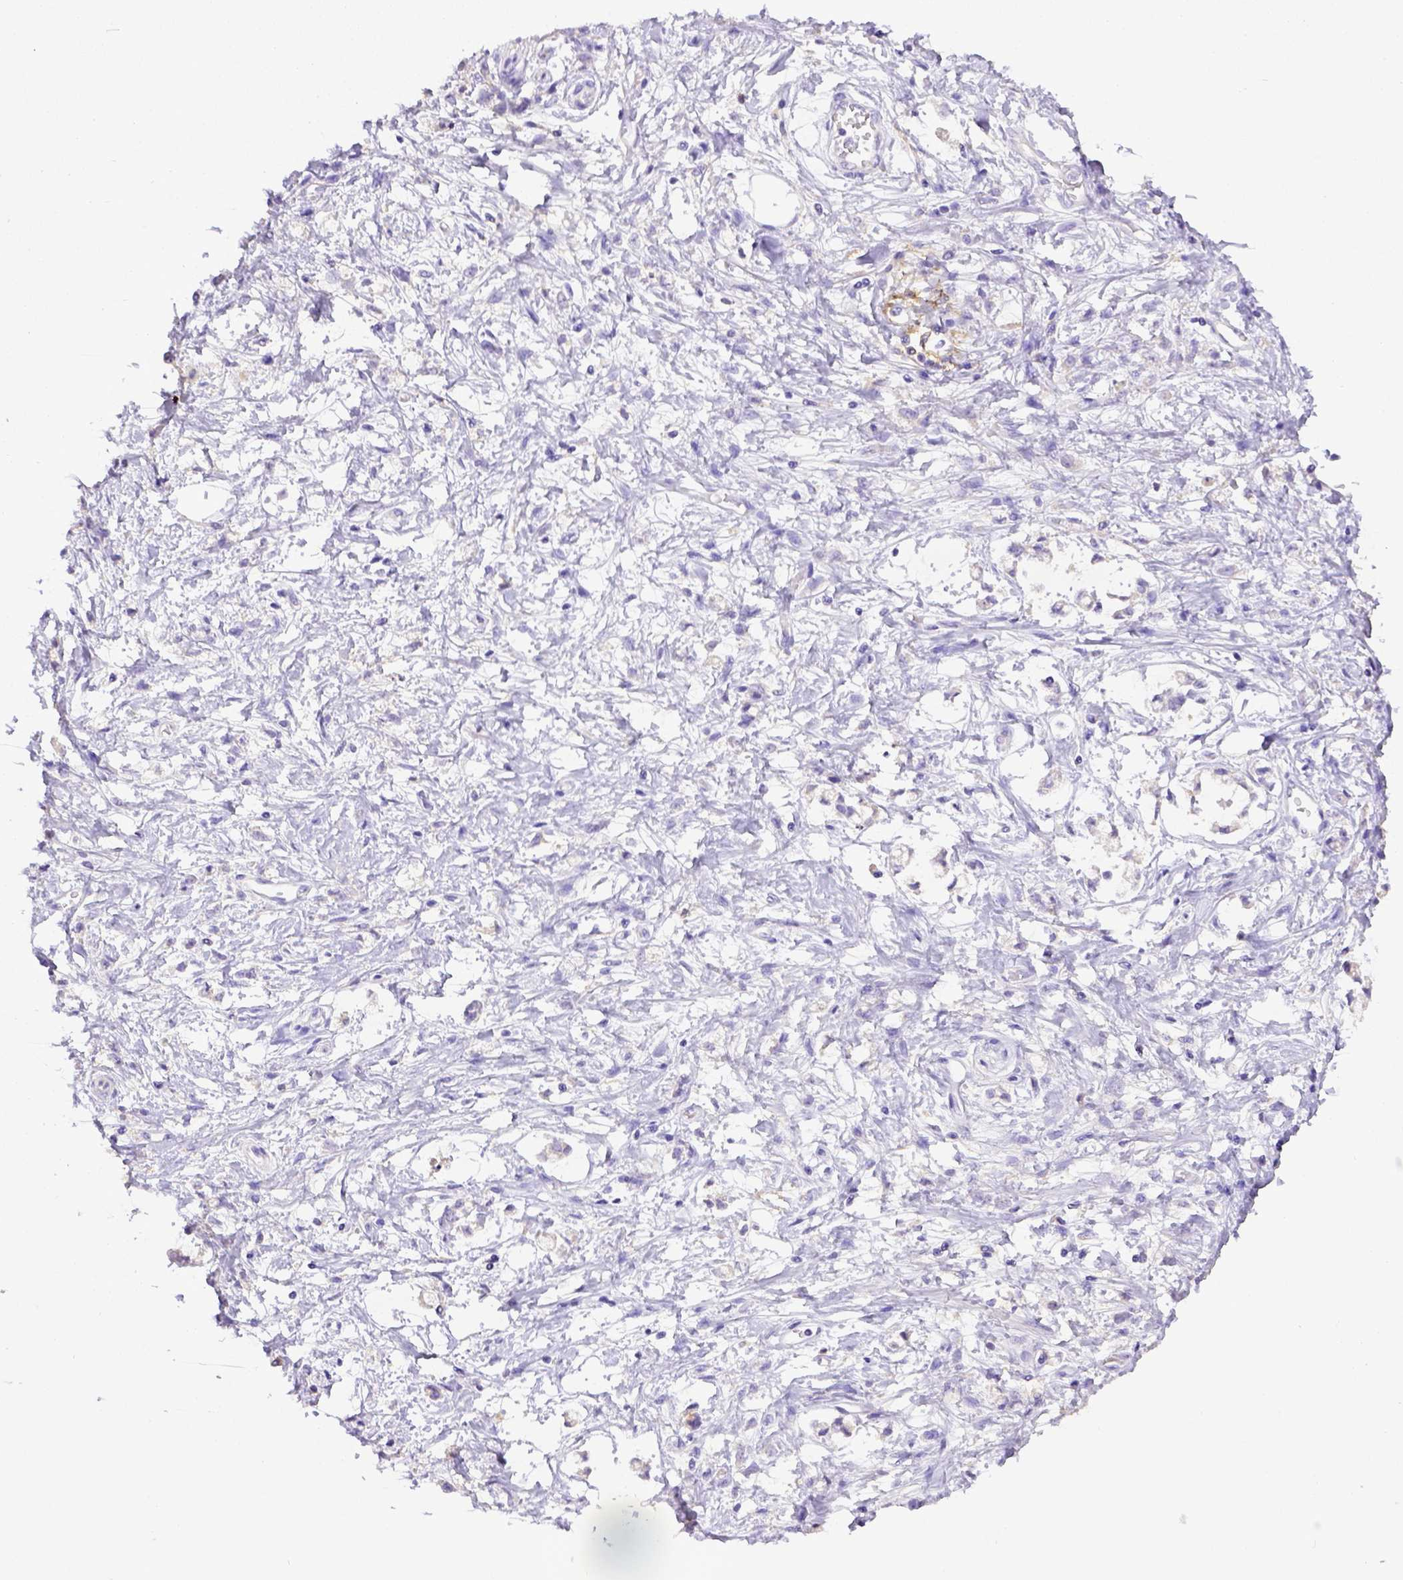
{"staining": {"intensity": "negative", "quantity": "none", "location": "none"}, "tissue": "stomach cancer", "cell_type": "Tumor cells", "image_type": "cancer", "snomed": [{"axis": "morphology", "description": "Adenocarcinoma, NOS"}, {"axis": "topography", "description": "Stomach"}], "caption": "This is a image of IHC staining of stomach cancer (adenocarcinoma), which shows no staining in tumor cells.", "gene": "CD40", "patient": {"sex": "female", "age": 60}}